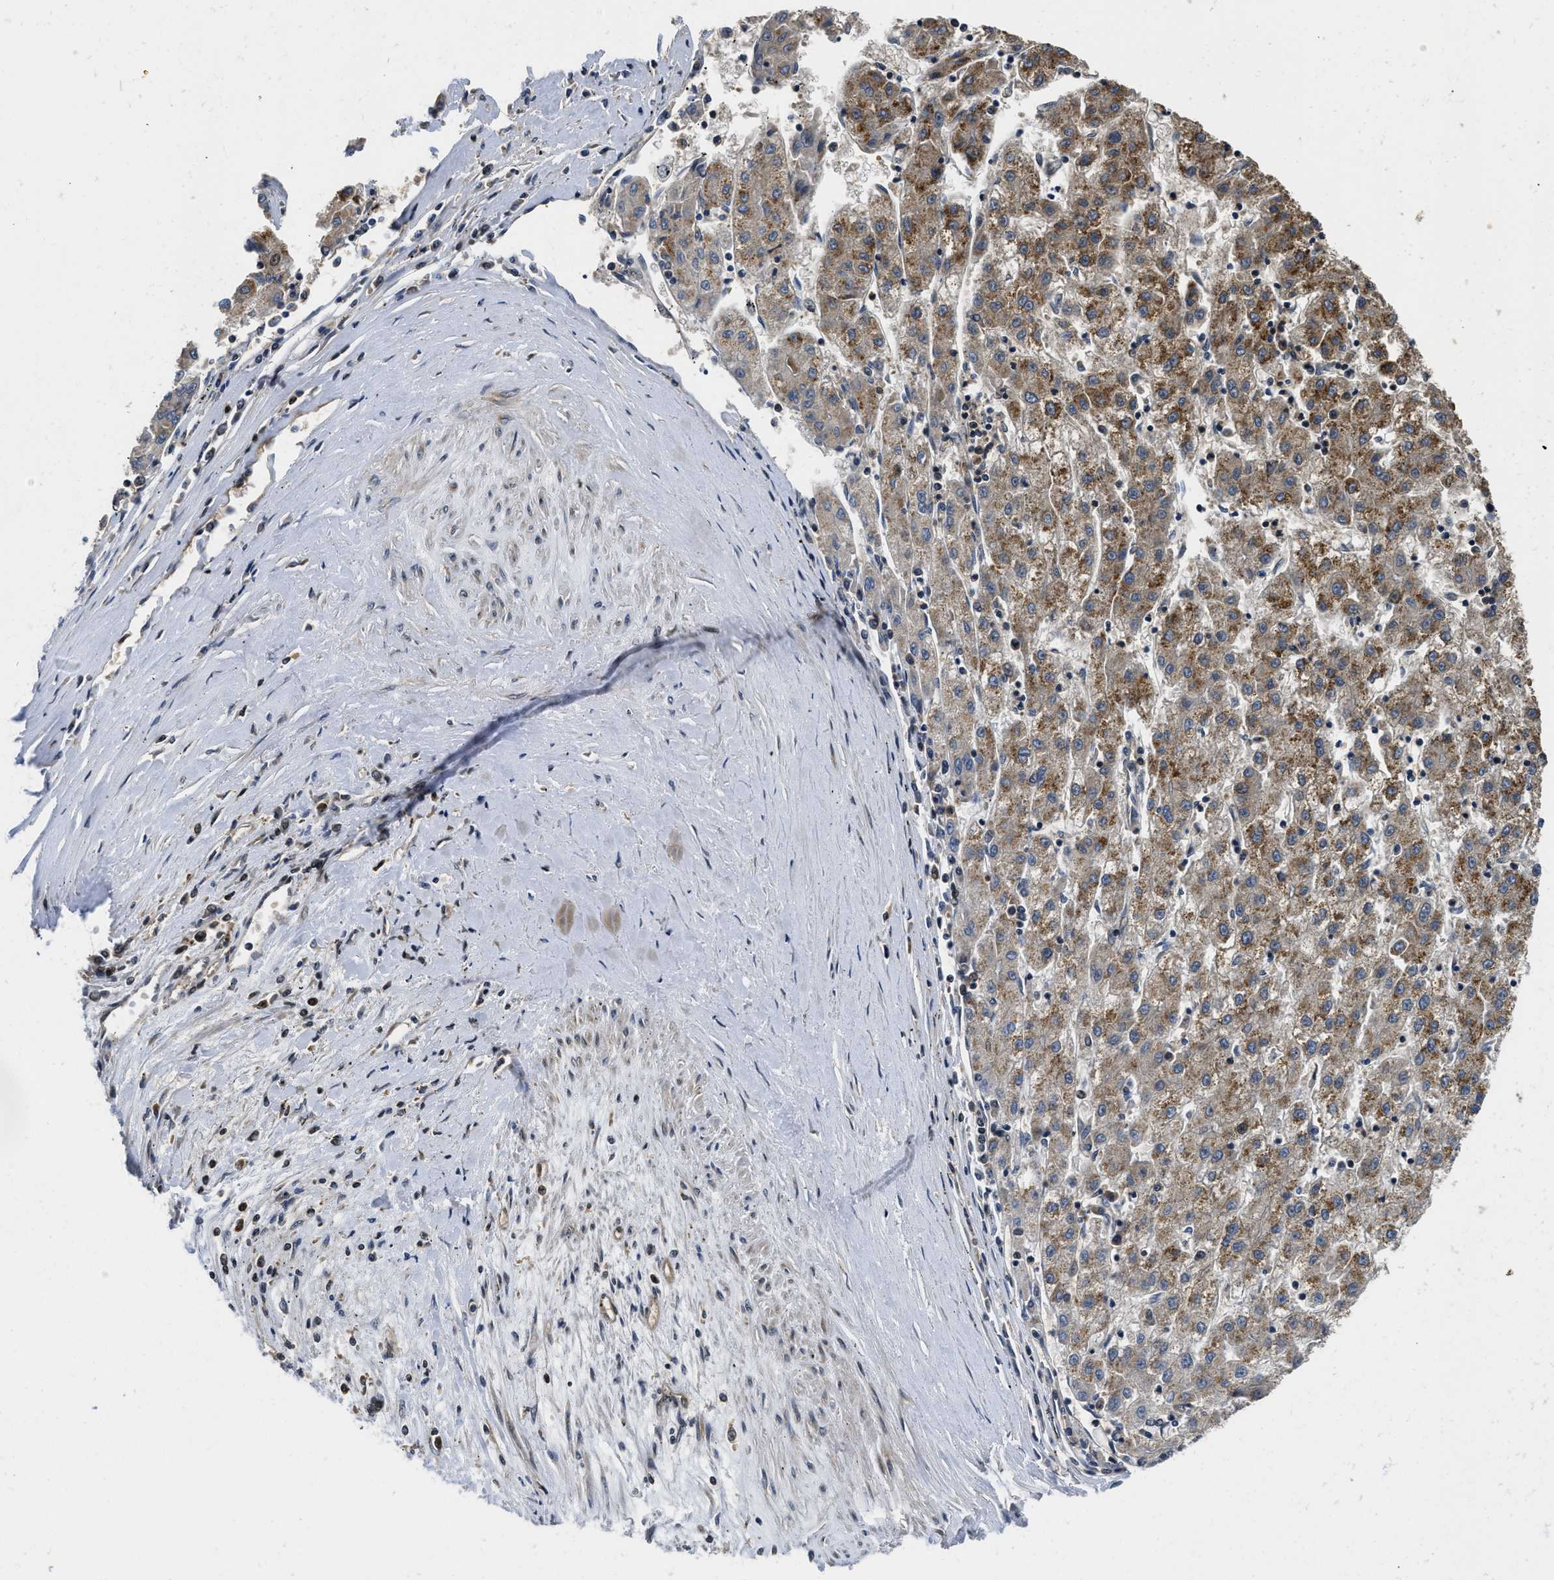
{"staining": {"intensity": "moderate", "quantity": ">75%", "location": "cytoplasmic/membranous"}, "tissue": "liver cancer", "cell_type": "Tumor cells", "image_type": "cancer", "snomed": [{"axis": "morphology", "description": "Carcinoma, Hepatocellular, NOS"}, {"axis": "topography", "description": "Liver"}], "caption": "Protein positivity by immunohistochemistry demonstrates moderate cytoplasmic/membranous positivity in about >75% of tumor cells in liver cancer (hepatocellular carcinoma).", "gene": "ADSL", "patient": {"sex": "male", "age": 72}}